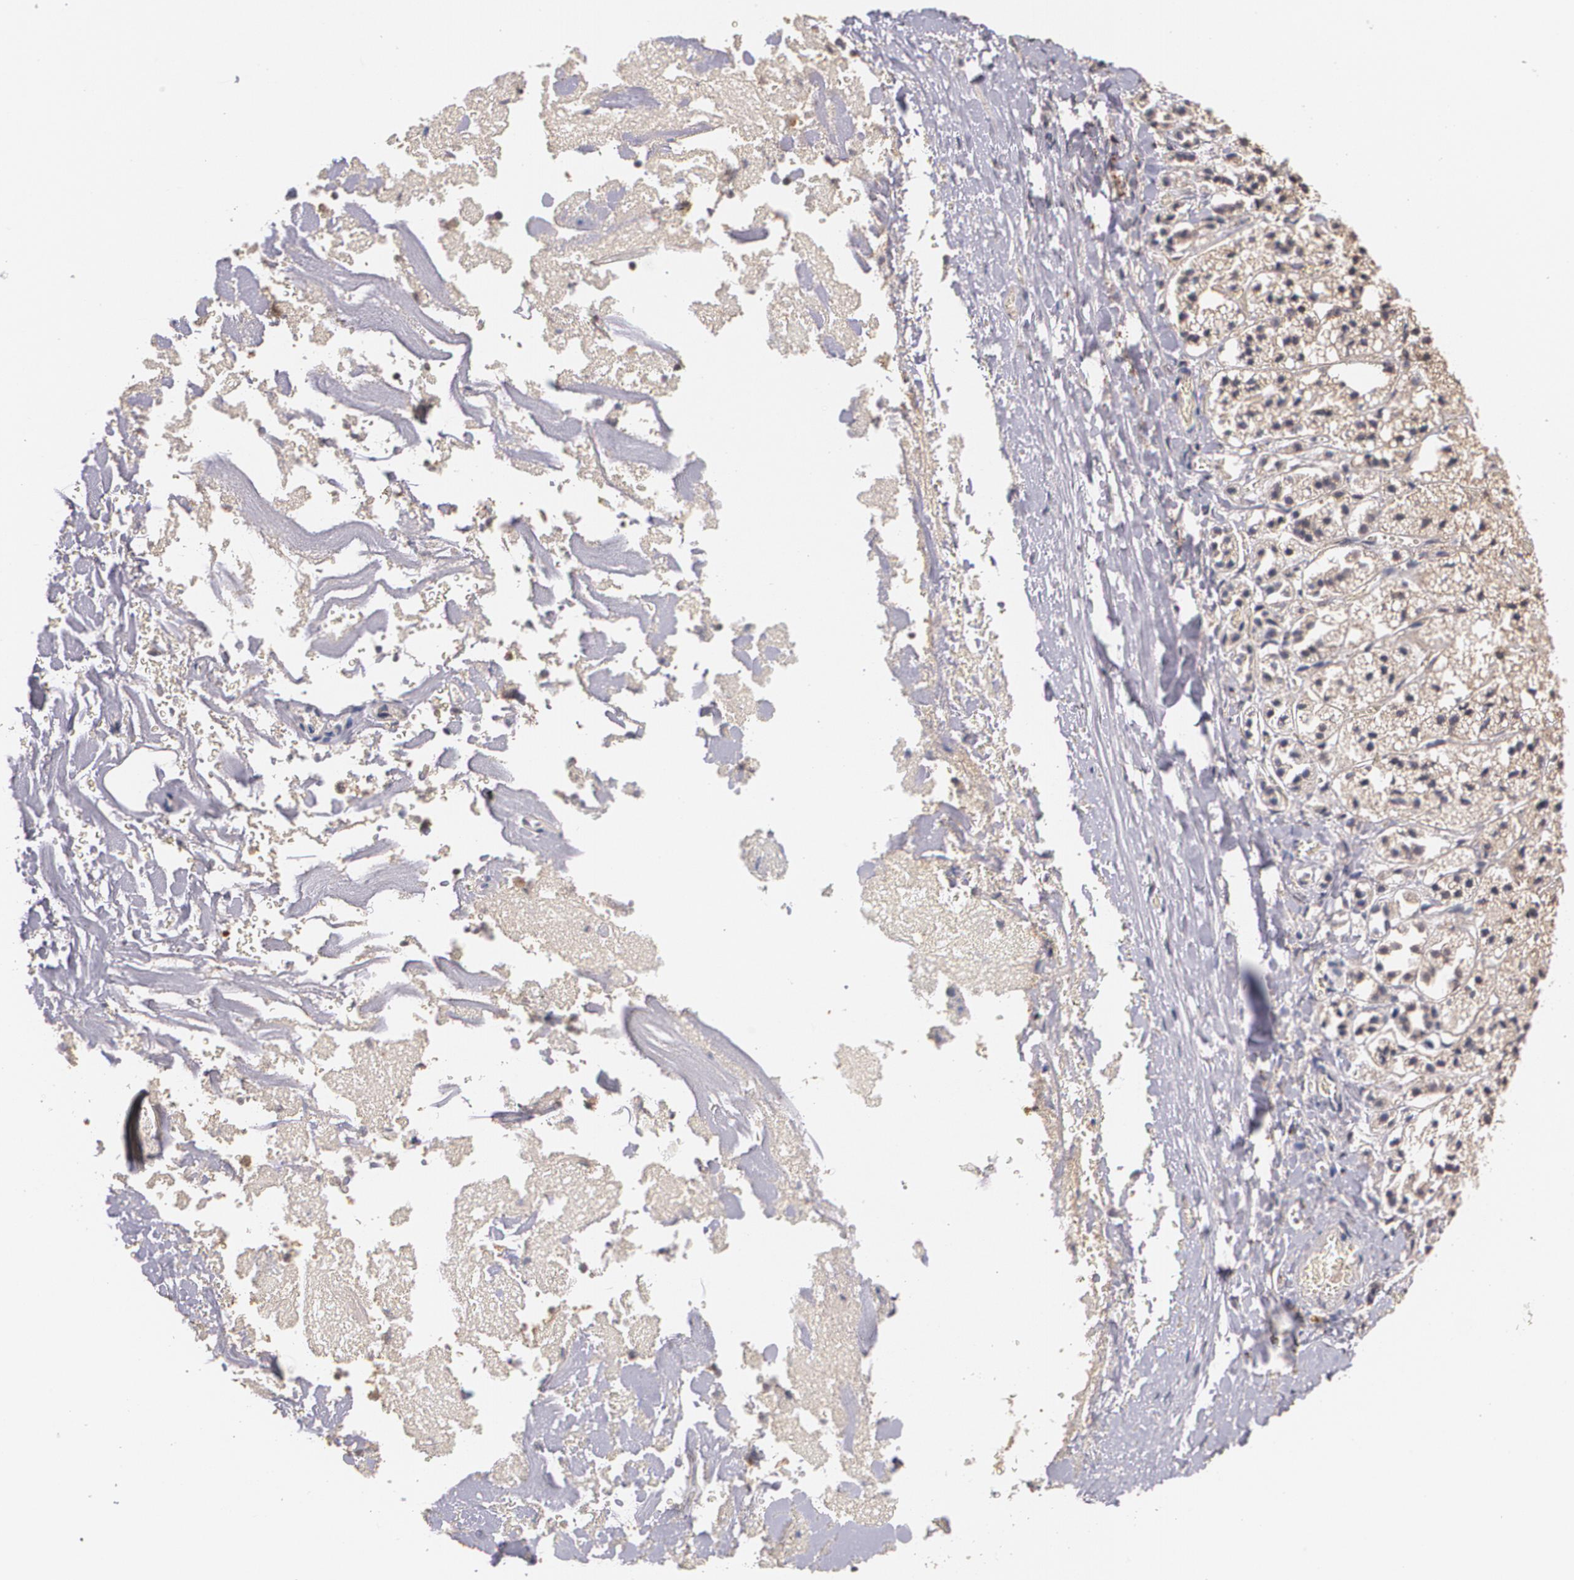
{"staining": {"intensity": "moderate", "quantity": ">75%", "location": "cytoplasmic/membranous"}, "tissue": "adrenal gland", "cell_type": "Glandular cells", "image_type": "normal", "snomed": [{"axis": "morphology", "description": "Normal tissue, NOS"}, {"axis": "topography", "description": "Adrenal gland"}], "caption": "A medium amount of moderate cytoplasmic/membranous staining is identified in approximately >75% of glandular cells in benign adrenal gland.", "gene": "IFNGR2", "patient": {"sex": "female", "age": 44}}